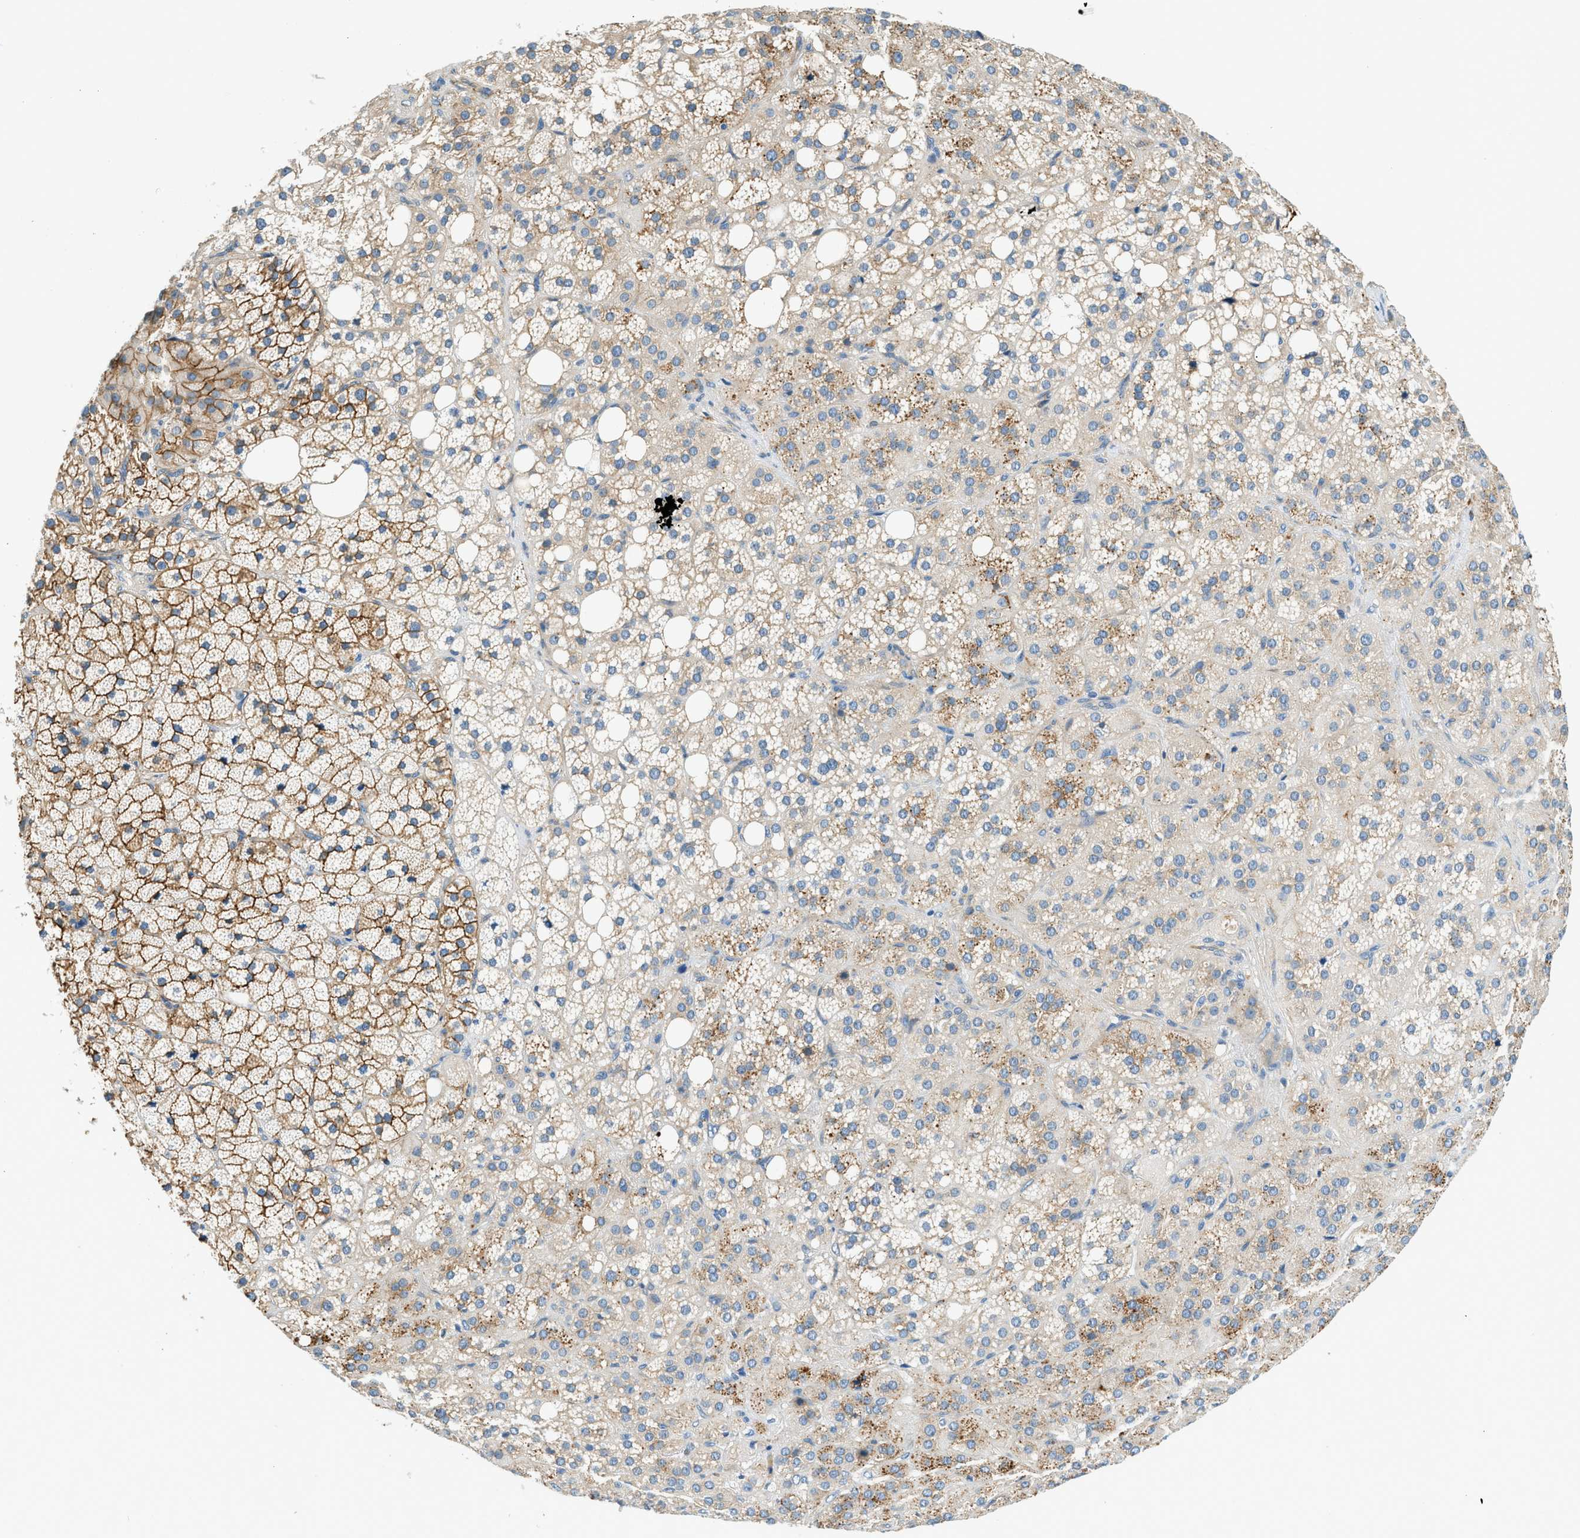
{"staining": {"intensity": "moderate", "quantity": ">75%", "location": "cytoplasmic/membranous"}, "tissue": "adrenal gland", "cell_type": "Glandular cells", "image_type": "normal", "snomed": [{"axis": "morphology", "description": "Normal tissue, NOS"}, {"axis": "topography", "description": "Adrenal gland"}], "caption": "Brown immunohistochemical staining in benign adrenal gland reveals moderate cytoplasmic/membranous expression in about >75% of glandular cells. Using DAB (brown) and hematoxylin (blue) stains, captured at high magnification using brightfield microscopy.", "gene": "ZNF367", "patient": {"sex": "female", "age": 59}}